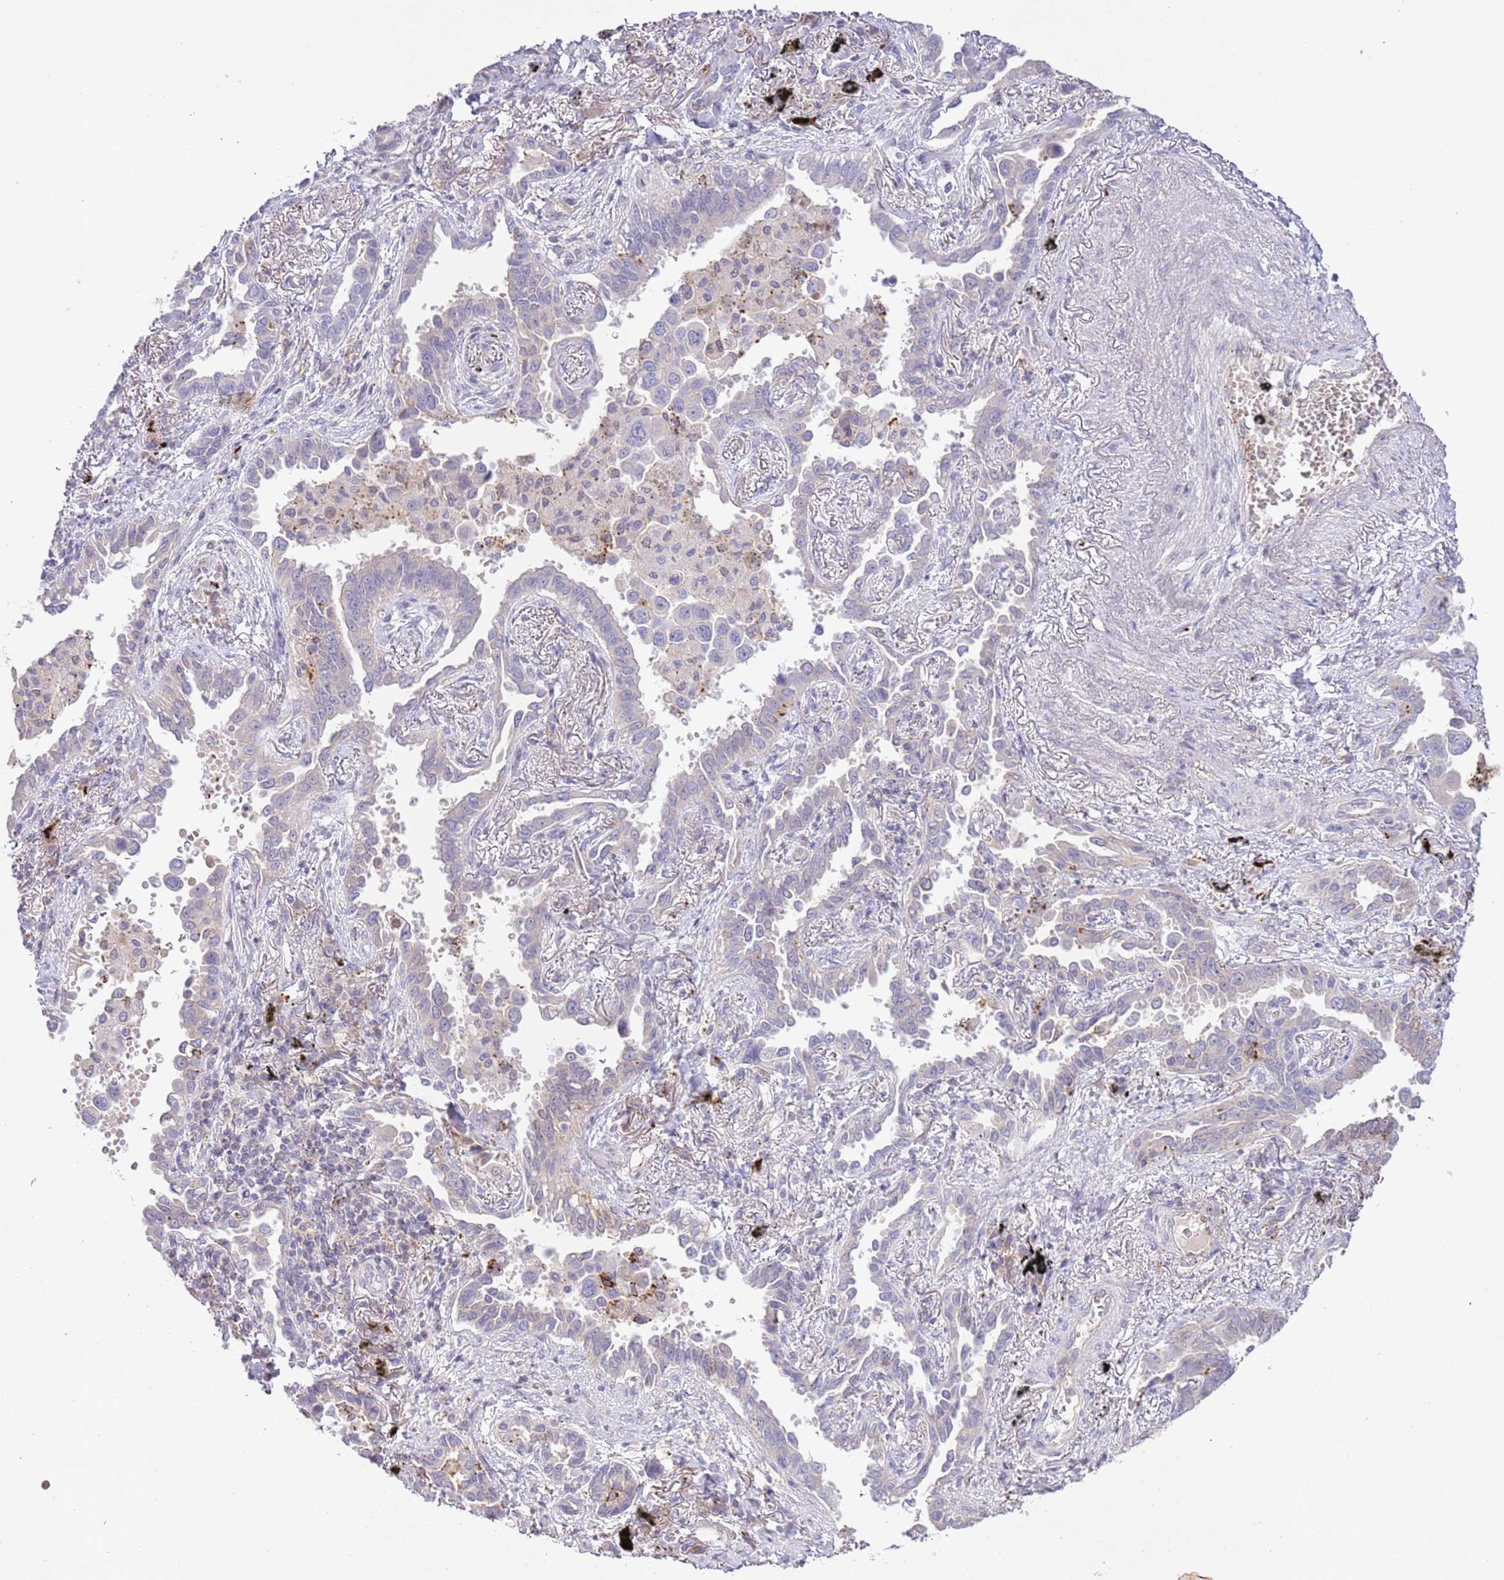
{"staining": {"intensity": "negative", "quantity": "none", "location": "none"}, "tissue": "lung cancer", "cell_type": "Tumor cells", "image_type": "cancer", "snomed": [{"axis": "morphology", "description": "Adenocarcinoma, NOS"}, {"axis": "topography", "description": "Lung"}], "caption": "Protein analysis of lung cancer displays no significant staining in tumor cells. Brightfield microscopy of immunohistochemistry stained with DAB (3,3'-diaminobenzidine) (brown) and hematoxylin (blue), captured at high magnification.", "gene": "ABHD17A", "patient": {"sex": "male", "age": 67}}